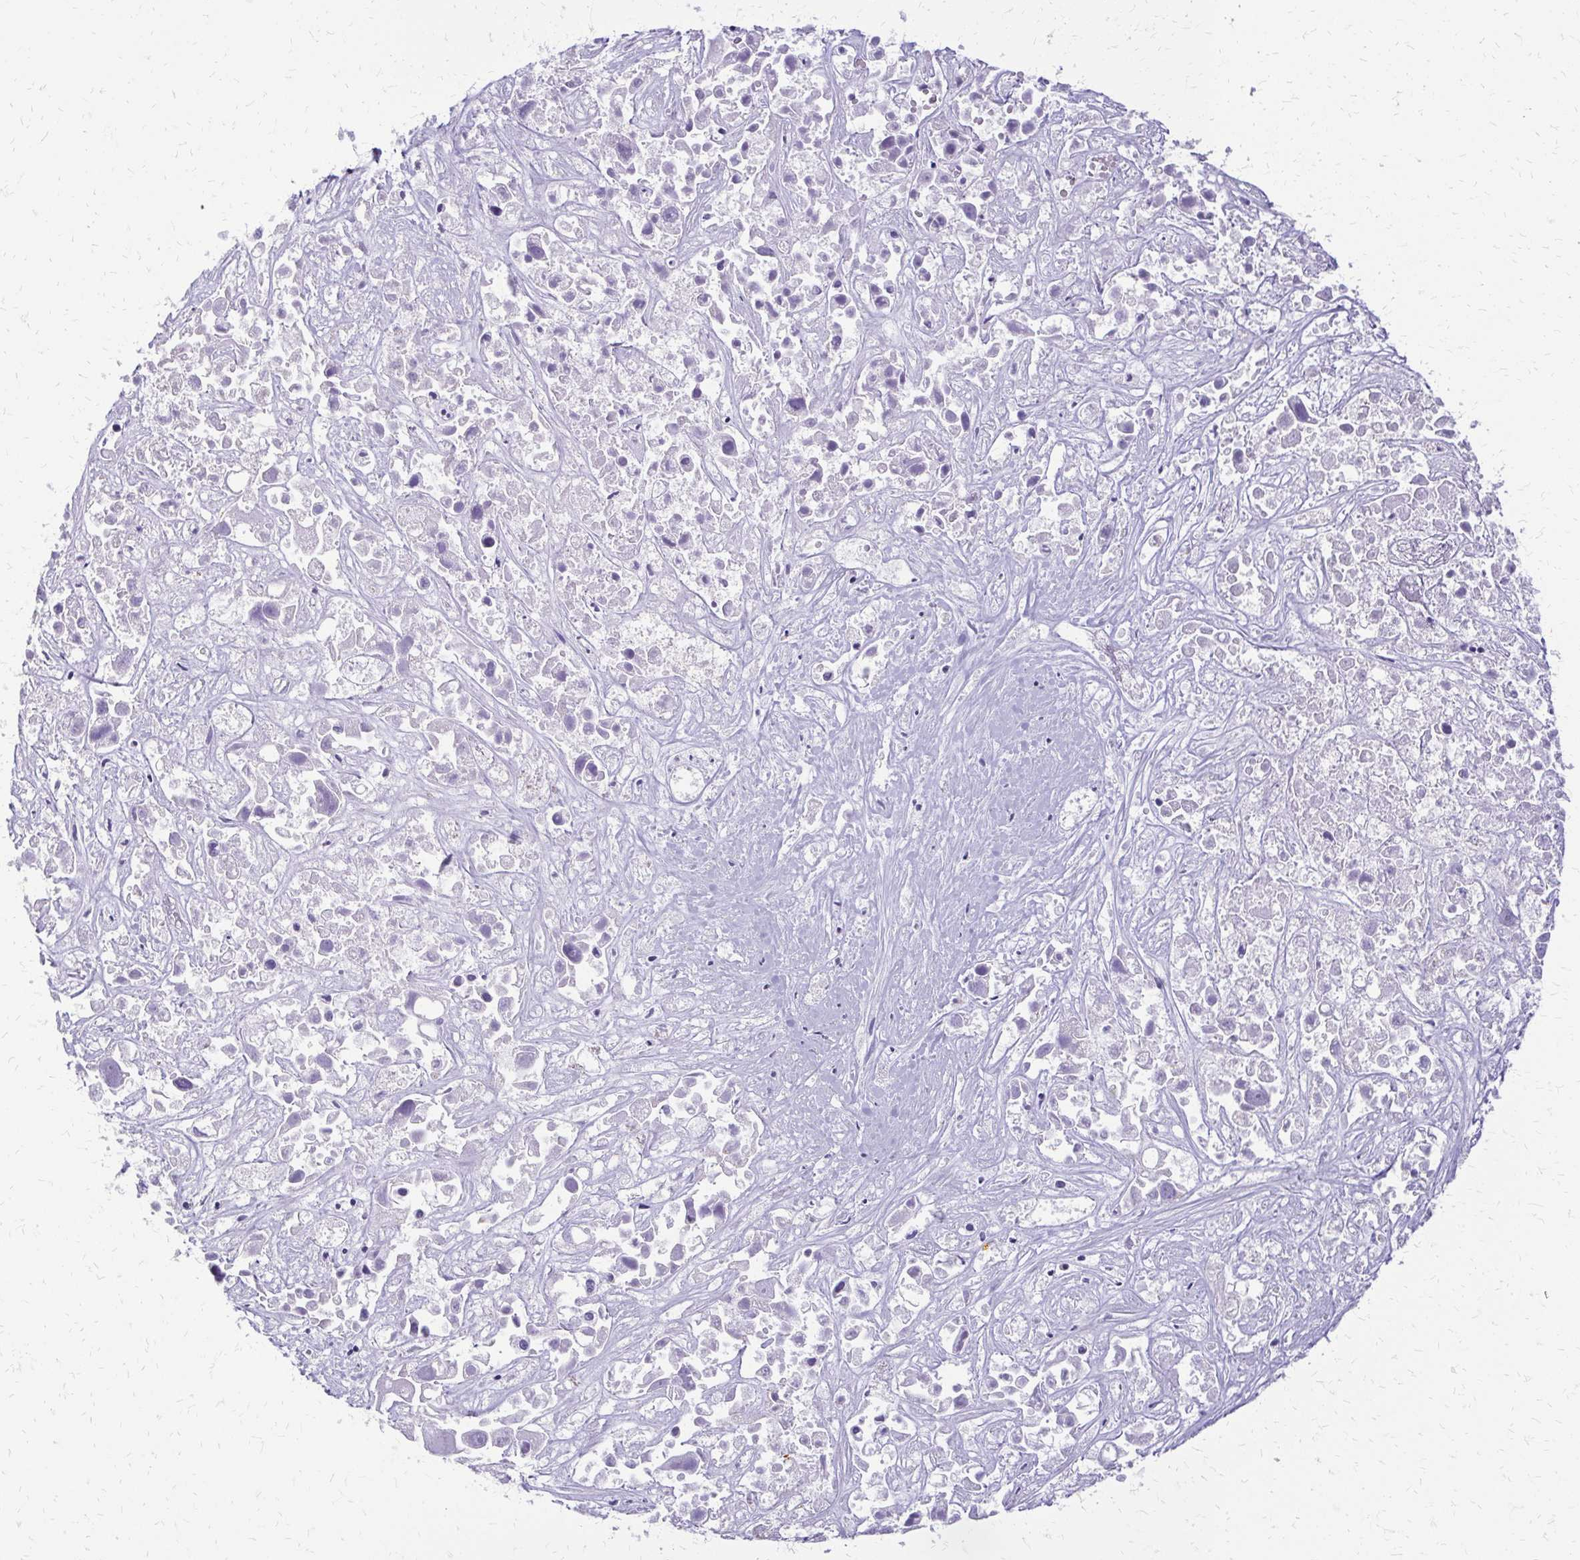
{"staining": {"intensity": "negative", "quantity": "none", "location": "none"}, "tissue": "liver cancer", "cell_type": "Tumor cells", "image_type": "cancer", "snomed": [{"axis": "morphology", "description": "Cholangiocarcinoma"}, {"axis": "topography", "description": "Liver"}], "caption": "Immunohistochemistry (IHC) image of liver cancer (cholangiocarcinoma) stained for a protein (brown), which exhibits no positivity in tumor cells.", "gene": "FAM162B", "patient": {"sex": "male", "age": 81}}